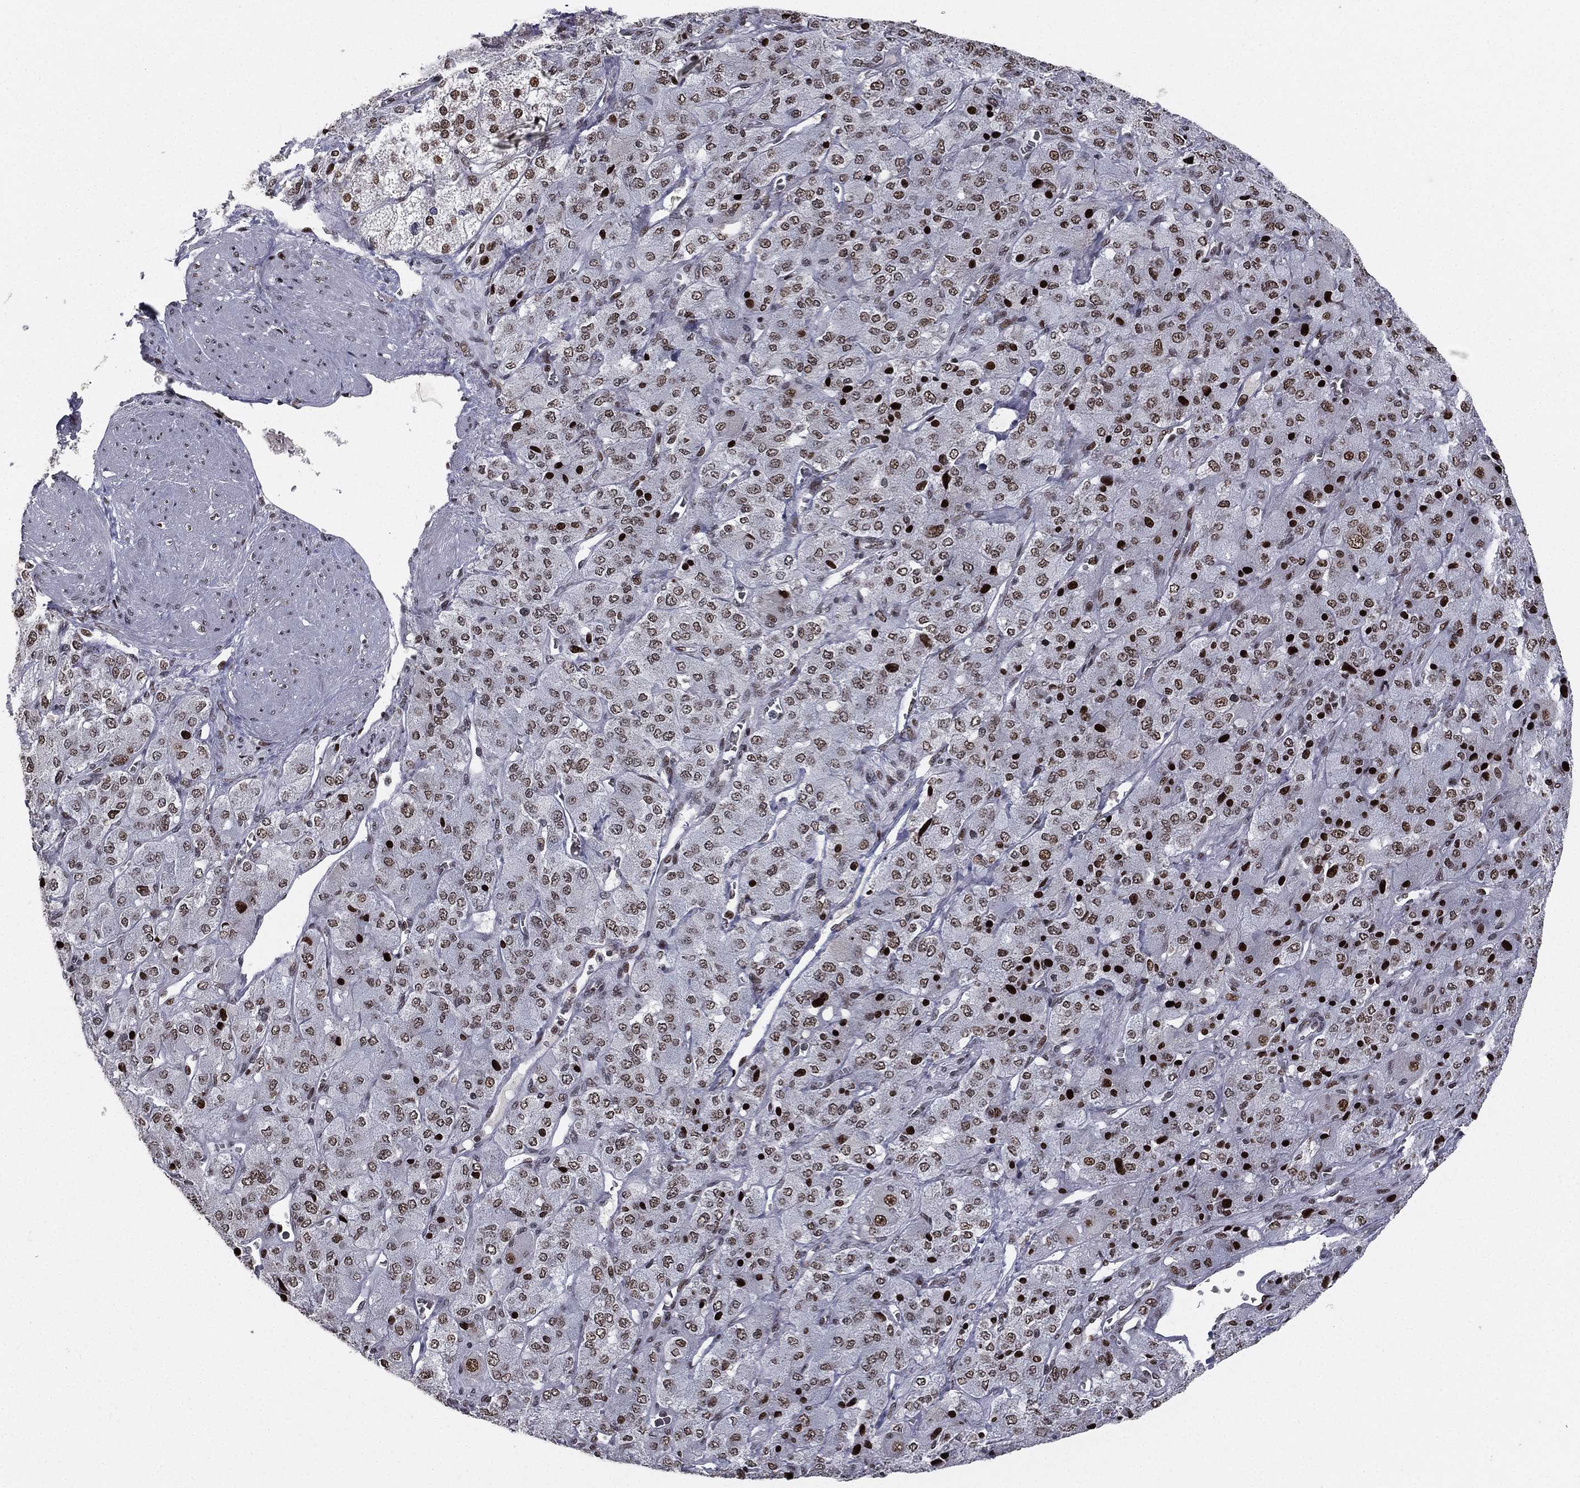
{"staining": {"intensity": "strong", "quantity": ">75%", "location": "nuclear"}, "tissue": "adrenal gland", "cell_type": "Glandular cells", "image_type": "normal", "snomed": [{"axis": "morphology", "description": "Normal tissue, NOS"}, {"axis": "topography", "description": "Adrenal gland"}], "caption": "This is an image of immunohistochemistry (IHC) staining of normal adrenal gland, which shows strong positivity in the nuclear of glandular cells.", "gene": "RTF1", "patient": {"sex": "female", "age": 60}}